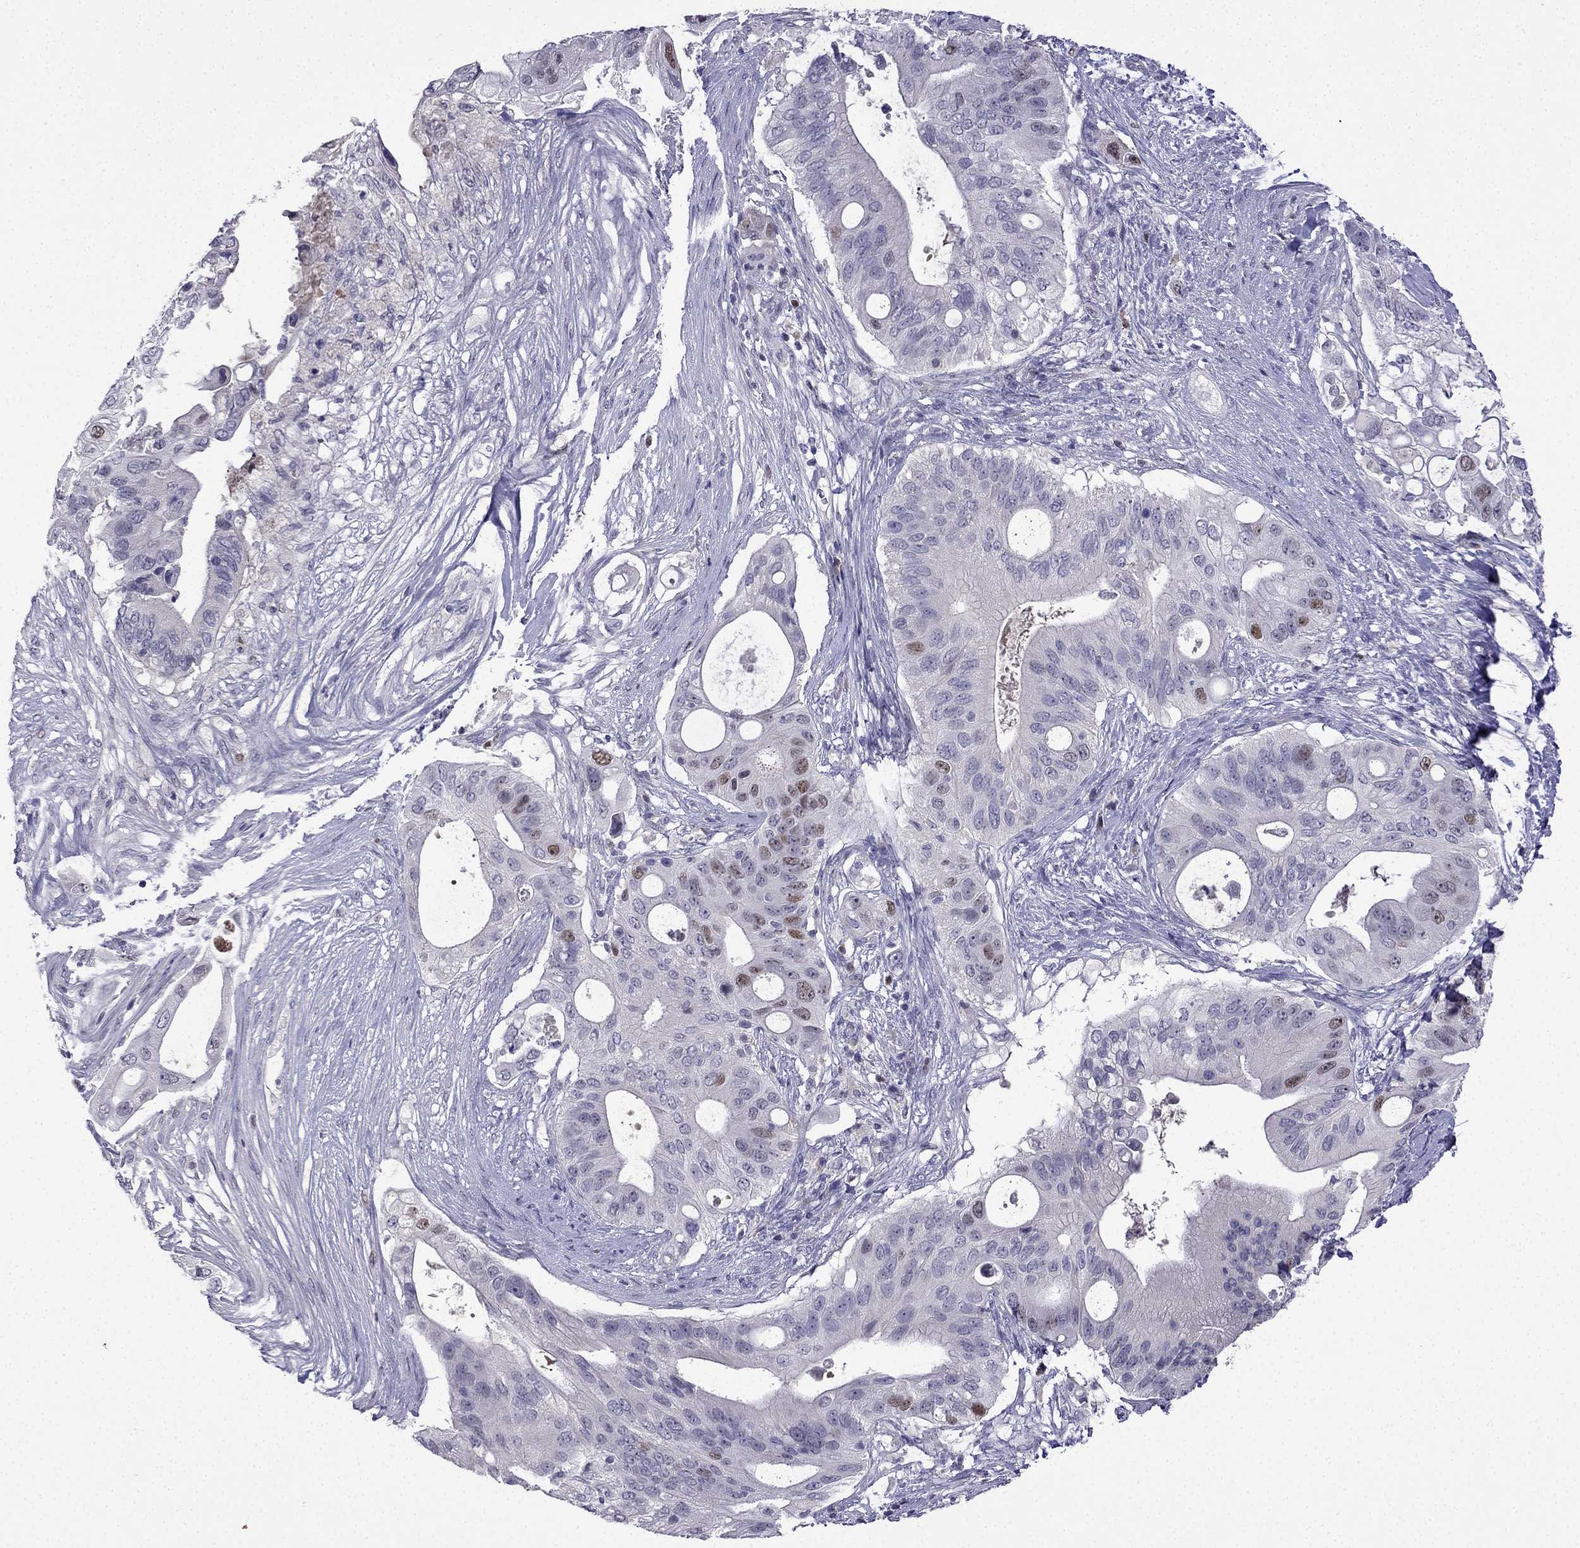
{"staining": {"intensity": "moderate", "quantity": "<25%", "location": "nuclear"}, "tissue": "pancreatic cancer", "cell_type": "Tumor cells", "image_type": "cancer", "snomed": [{"axis": "morphology", "description": "Adenocarcinoma, NOS"}, {"axis": "topography", "description": "Pancreas"}], "caption": "IHC micrograph of neoplastic tissue: pancreatic adenocarcinoma stained using immunohistochemistry (IHC) displays low levels of moderate protein expression localized specifically in the nuclear of tumor cells, appearing as a nuclear brown color.", "gene": "UHRF1", "patient": {"sex": "female", "age": 72}}